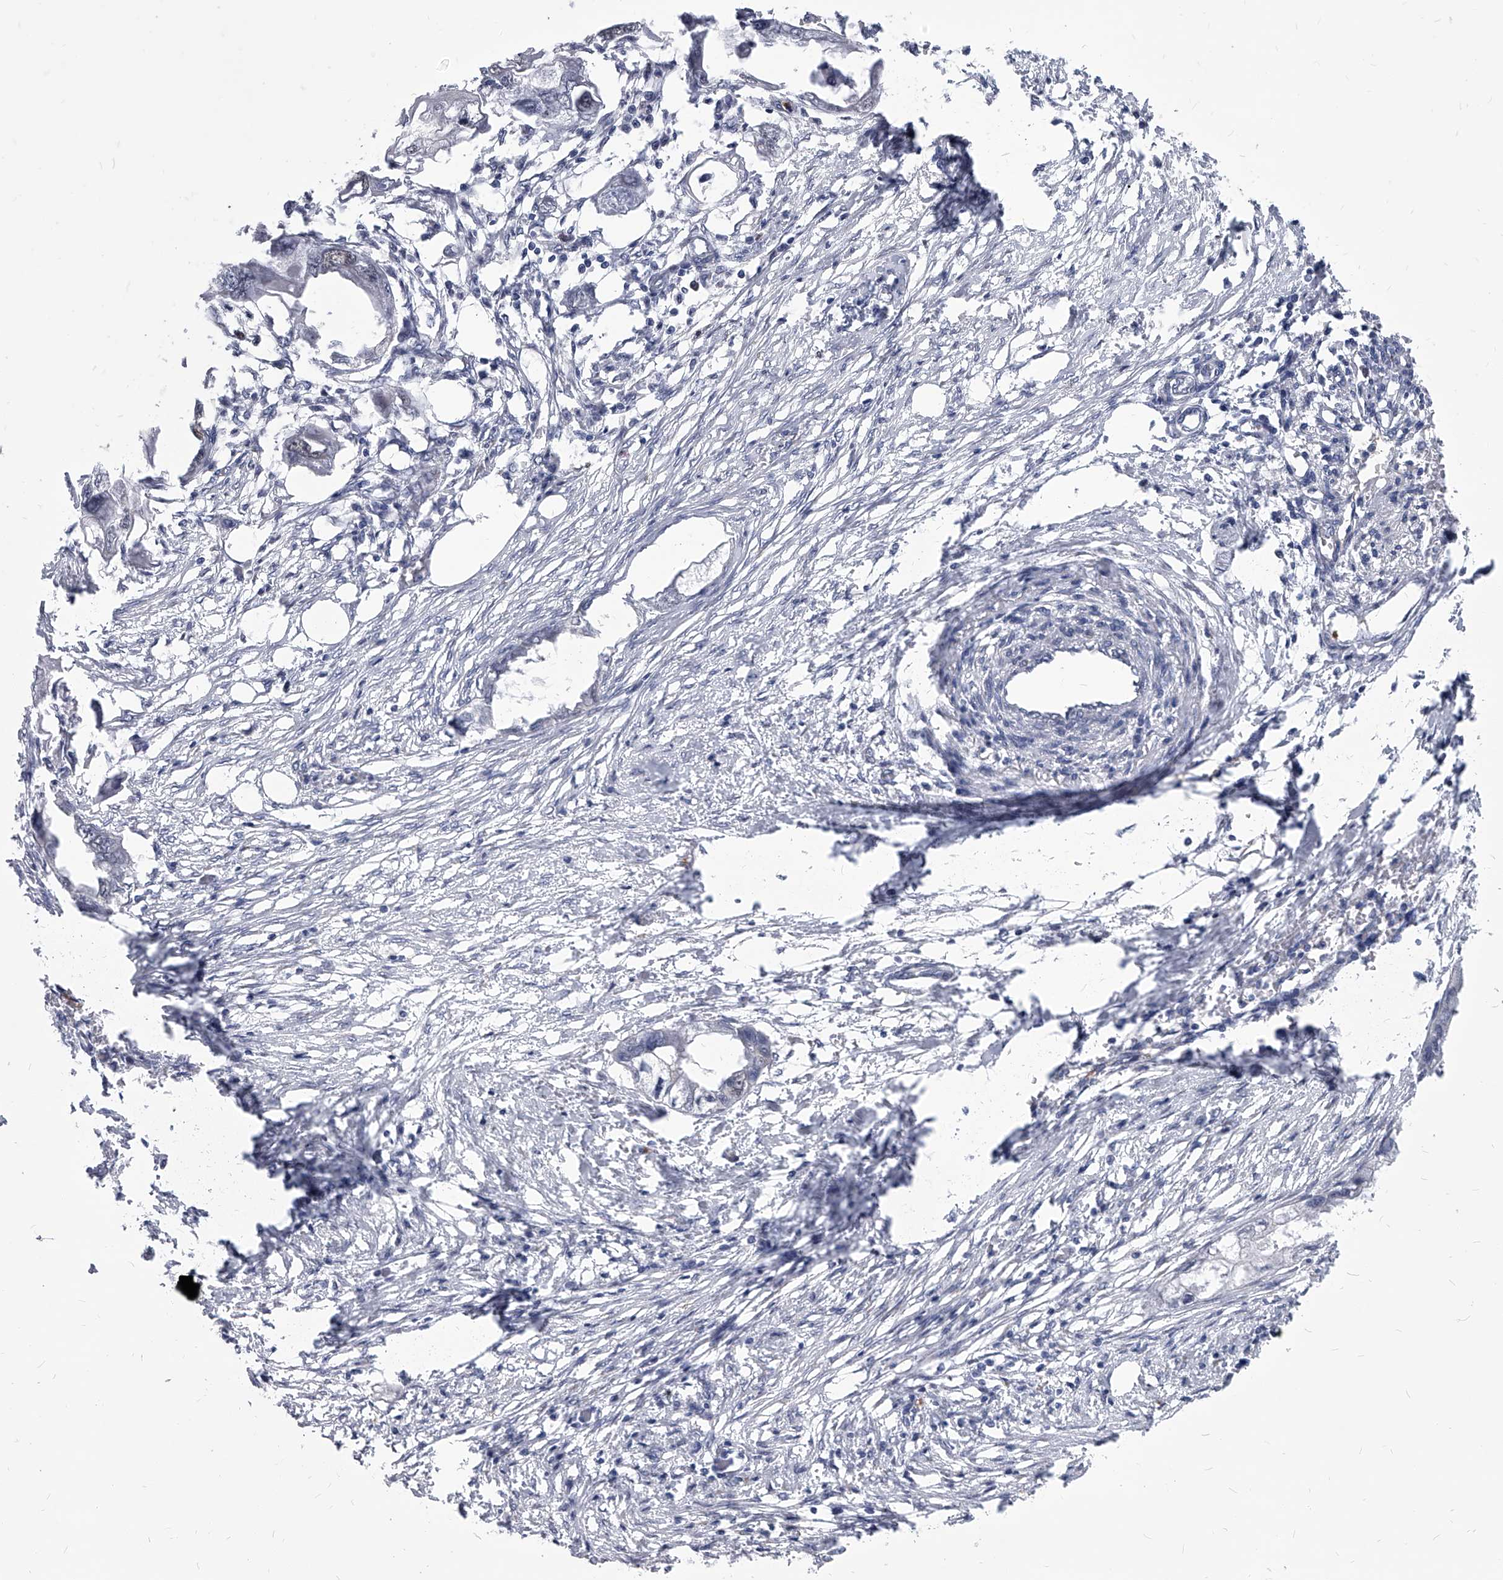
{"staining": {"intensity": "negative", "quantity": "none", "location": "none"}, "tissue": "endometrial cancer", "cell_type": "Tumor cells", "image_type": "cancer", "snomed": [{"axis": "morphology", "description": "Adenocarcinoma, NOS"}, {"axis": "morphology", "description": "Adenocarcinoma, metastatic, NOS"}, {"axis": "topography", "description": "Adipose tissue"}, {"axis": "topography", "description": "Endometrium"}], "caption": "This micrograph is of metastatic adenocarcinoma (endometrial) stained with immunohistochemistry to label a protein in brown with the nuclei are counter-stained blue. There is no expression in tumor cells. The staining was performed using DAB (3,3'-diaminobenzidine) to visualize the protein expression in brown, while the nuclei were stained in blue with hematoxylin (Magnification: 20x).", "gene": "EVA1C", "patient": {"sex": "female", "age": 67}}